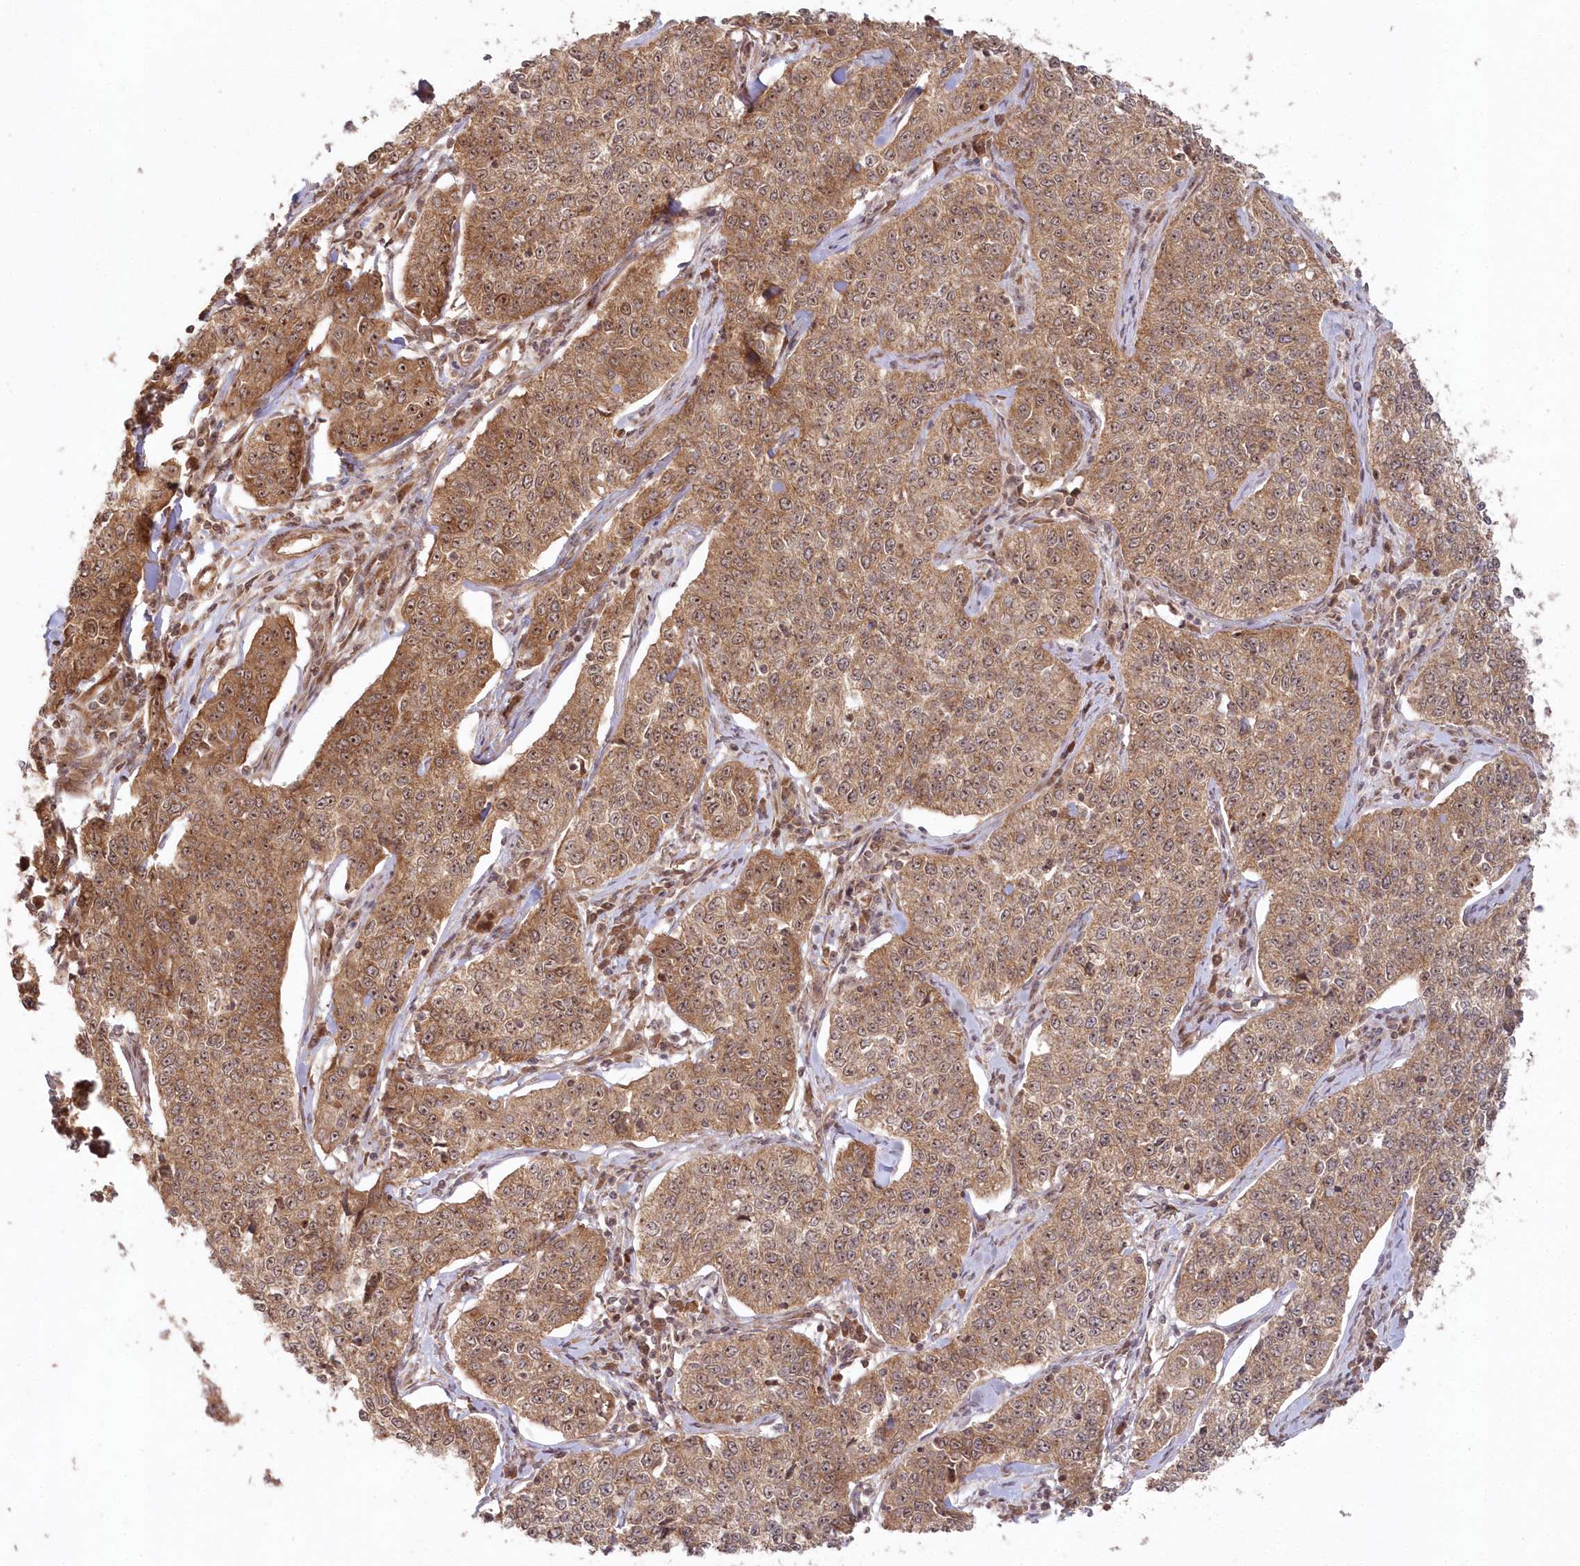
{"staining": {"intensity": "moderate", "quantity": ">75%", "location": "cytoplasmic/membranous,nuclear"}, "tissue": "cervical cancer", "cell_type": "Tumor cells", "image_type": "cancer", "snomed": [{"axis": "morphology", "description": "Squamous cell carcinoma, NOS"}, {"axis": "topography", "description": "Cervix"}], "caption": "Protein staining of cervical cancer (squamous cell carcinoma) tissue reveals moderate cytoplasmic/membranous and nuclear staining in about >75% of tumor cells. The staining is performed using DAB brown chromogen to label protein expression. The nuclei are counter-stained blue using hematoxylin.", "gene": "SERINC1", "patient": {"sex": "female", "age": 35}}